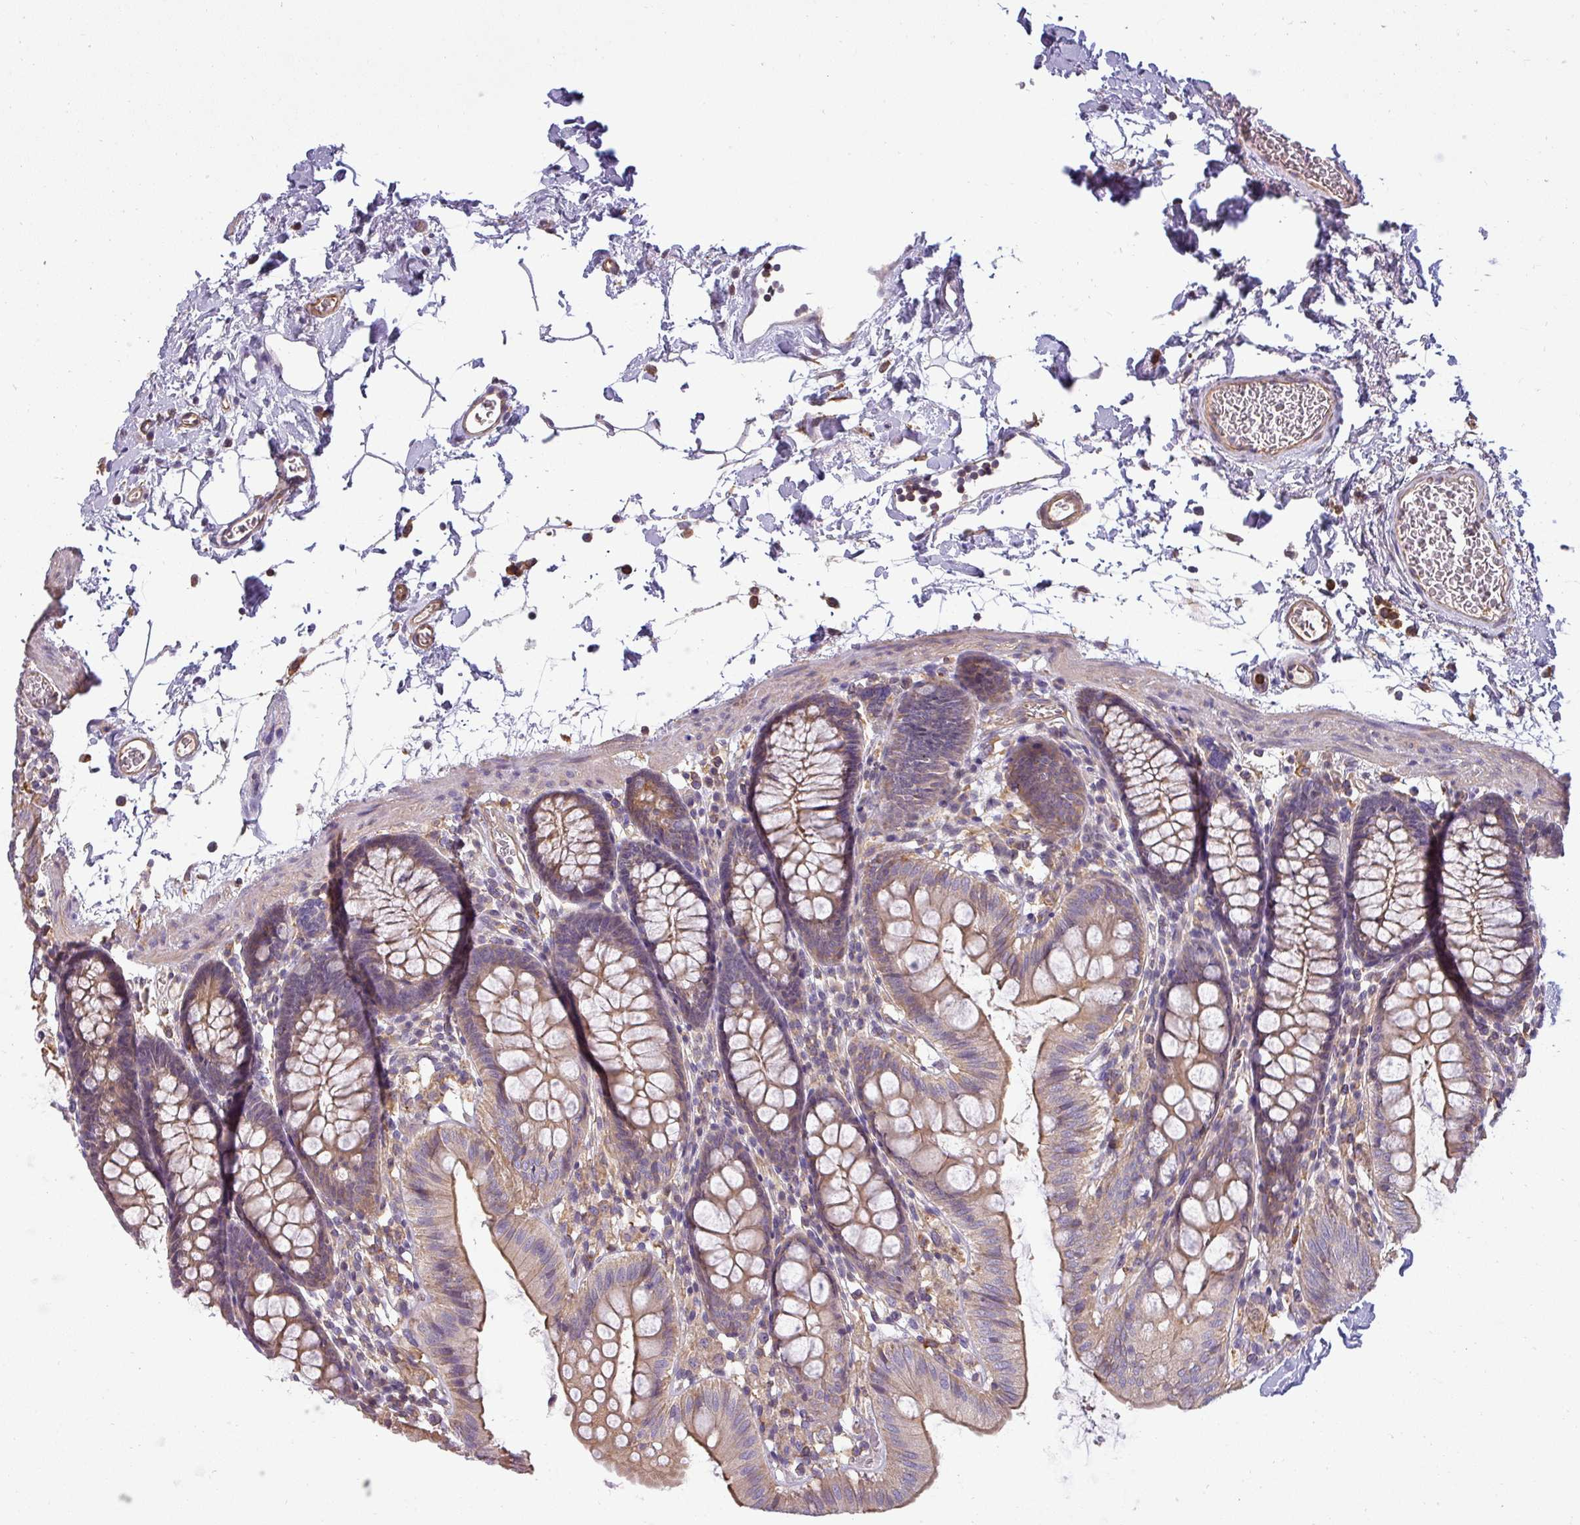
{"staining": {"intensity": "weak", "quantity": ">75%", "location": "cytoplasmic/membranous"}, "tissue": "colon", "cell_type": "Endothelial cells", "image_type": "normal", "snomed": [{"axis": "morphology", "description": "Normal tissue, NOS"}, {"axis": "topography", "description": "Colon"}], "caption": "Protein positivity by immunohistochemistry (IHC) exhibits weak cytoplasmic/membranous expression in about >75% of endothelial cells in unremarkable colon.", "gene": "ZNF835", "patient": {"sex": "male", "age": 75}}